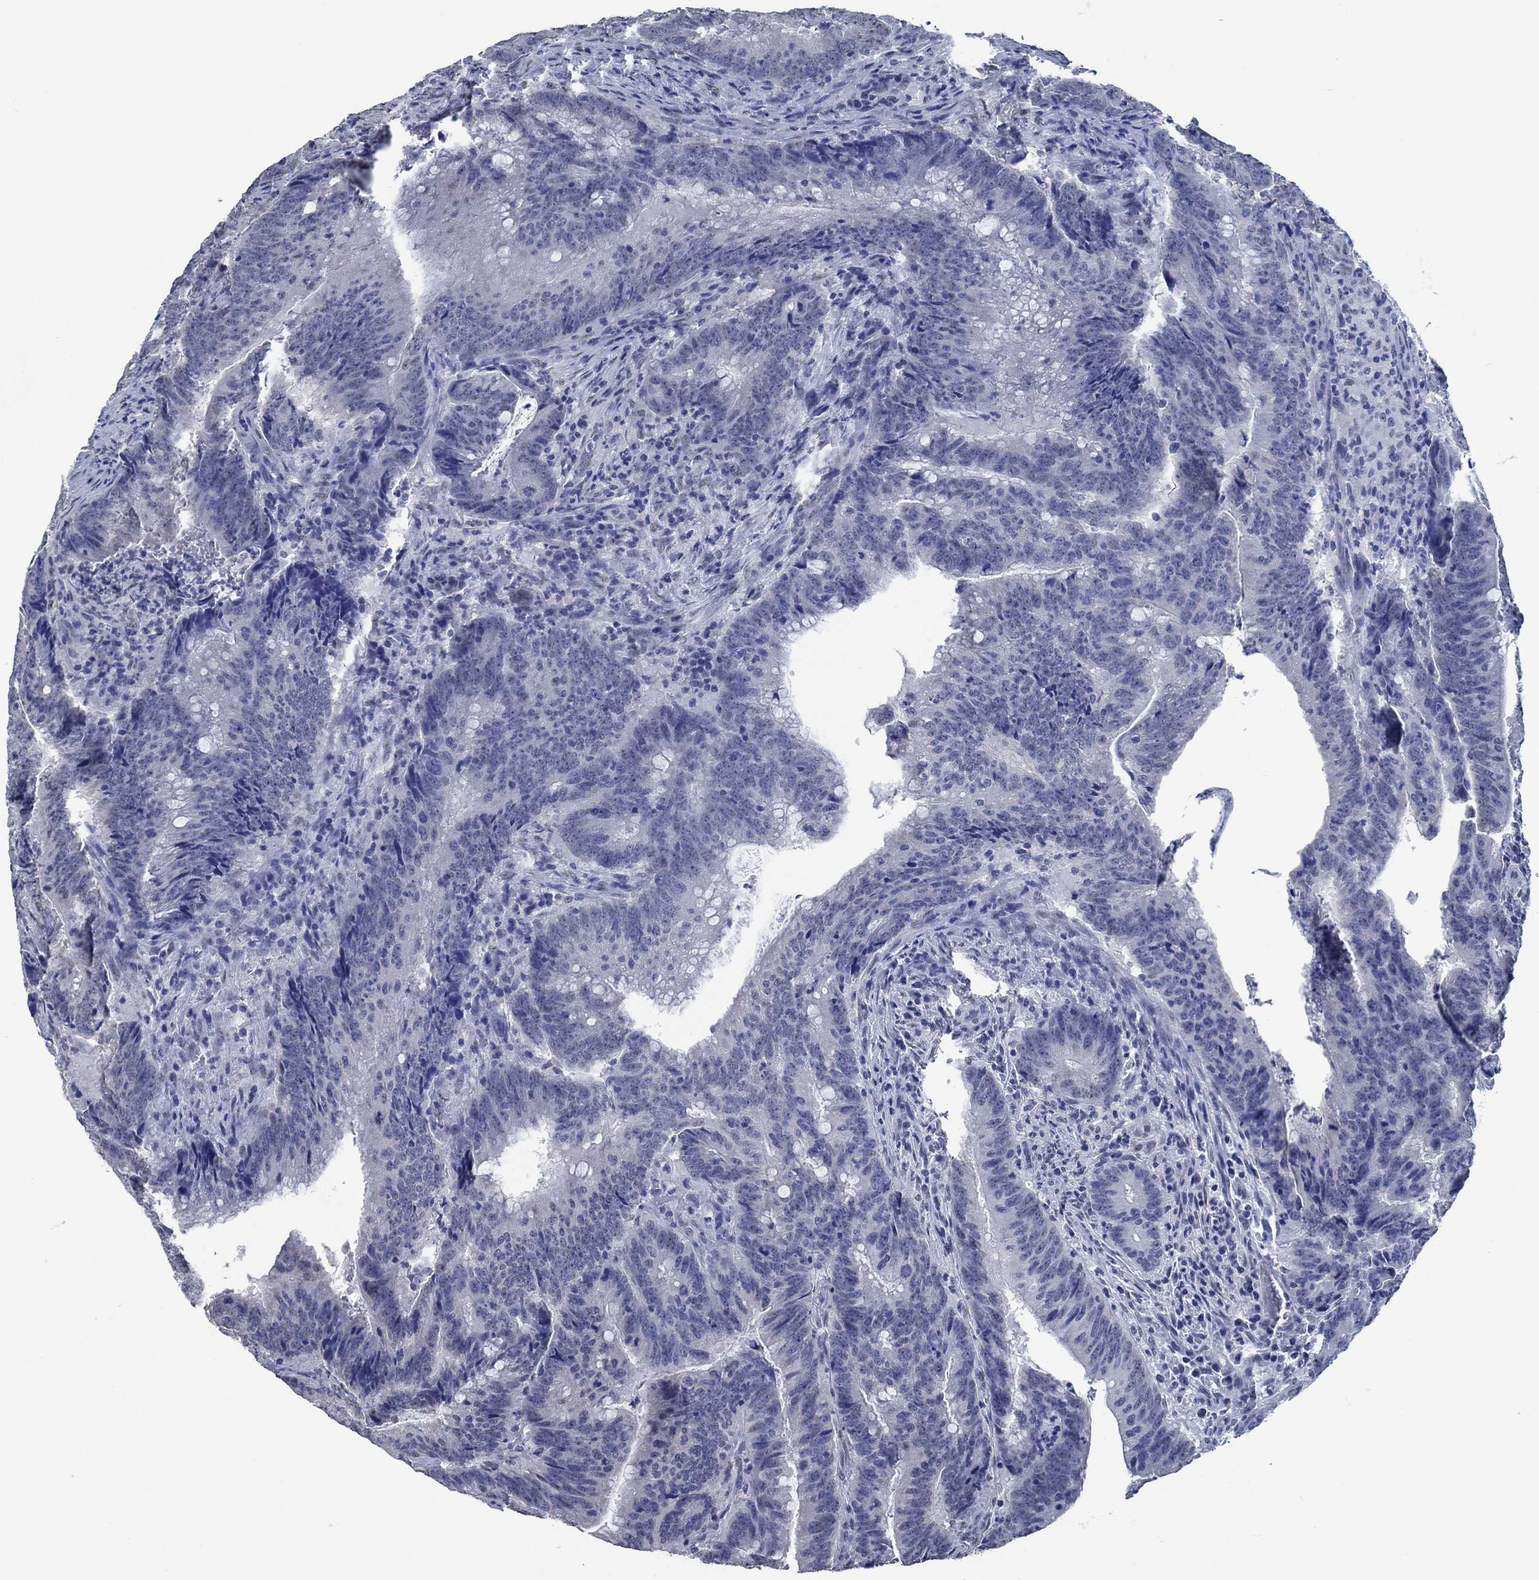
{"staining": {"intensity": "negative", "quantity": "none", "location": "none"}, "tissue": "colorectal cancer", "cell_type": "Tumor cells", "image_type": "cancer", "snomed": [{"axis": "morphology", "description": "Adenocarcinoma, NOS"}, {"axis": "topography", "description": "Colon"}], "caption": "Human colorectal adenocarcinoma stained for a protein using immunohistochemistry displays no staining in tumor cells.", "gene": "OBSCN", "patient": {"sex": "female", "age": 87}}